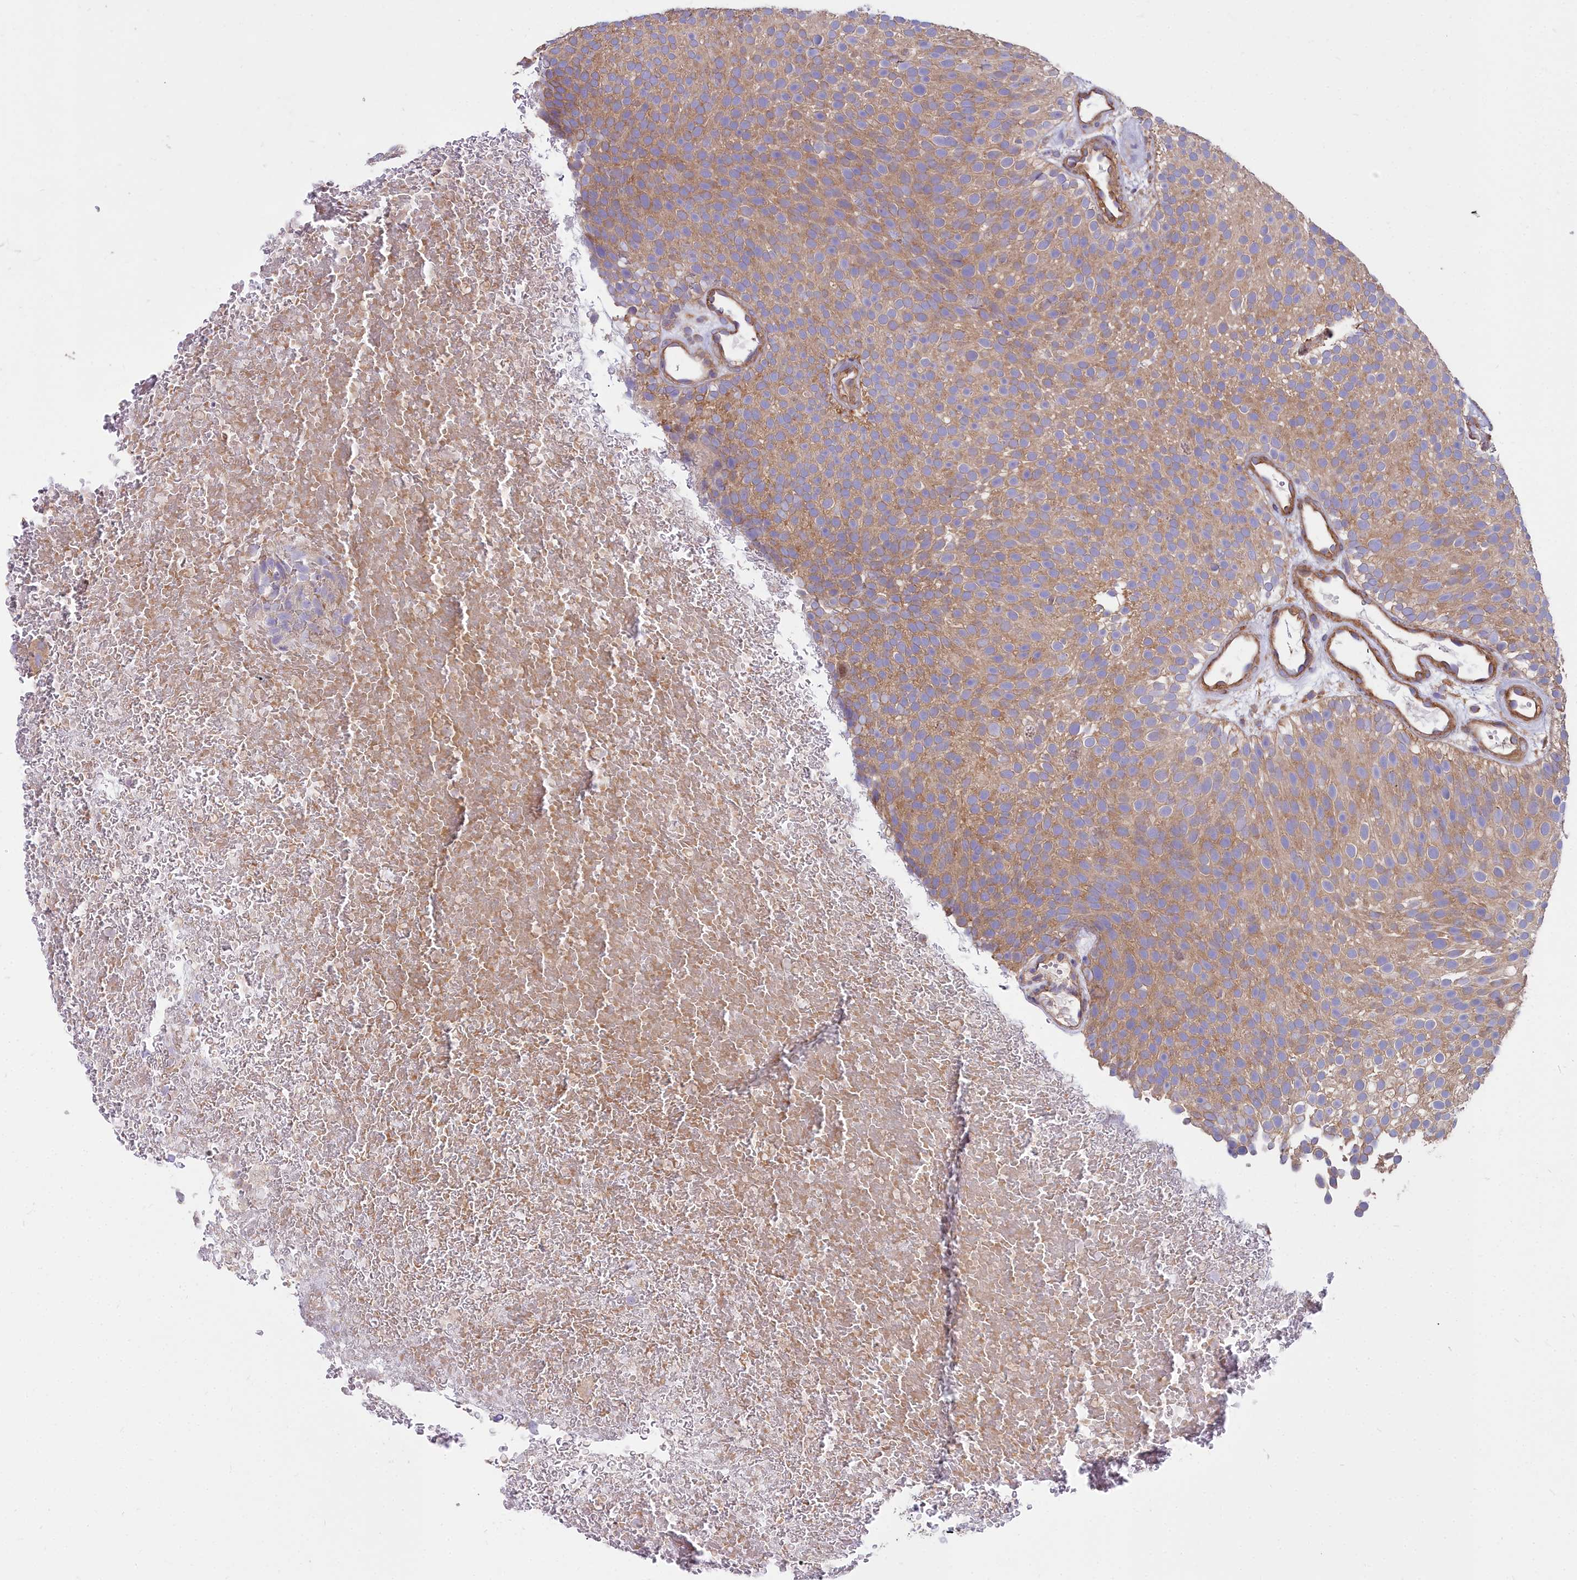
{"staining": {"intensity": "moderate", "quantity": ">75%", "location": "cytoplasmic/membranous"}, "tissue": "urothelial cancer", "cell_type": "Tumor cells", "image_type": "cancer", "snomed": [{"axis": "morphology", "description": "Urothelial carcinoma, Low grade"}, {"axis": "topography", "description": "Urinary bladder"}], "caption": "Human urothelial cancer stained with a protein marker displays moderate staining in tumor cells.", "gene": "DCTN3", "patient": {"sex": "male", "age": 78}}